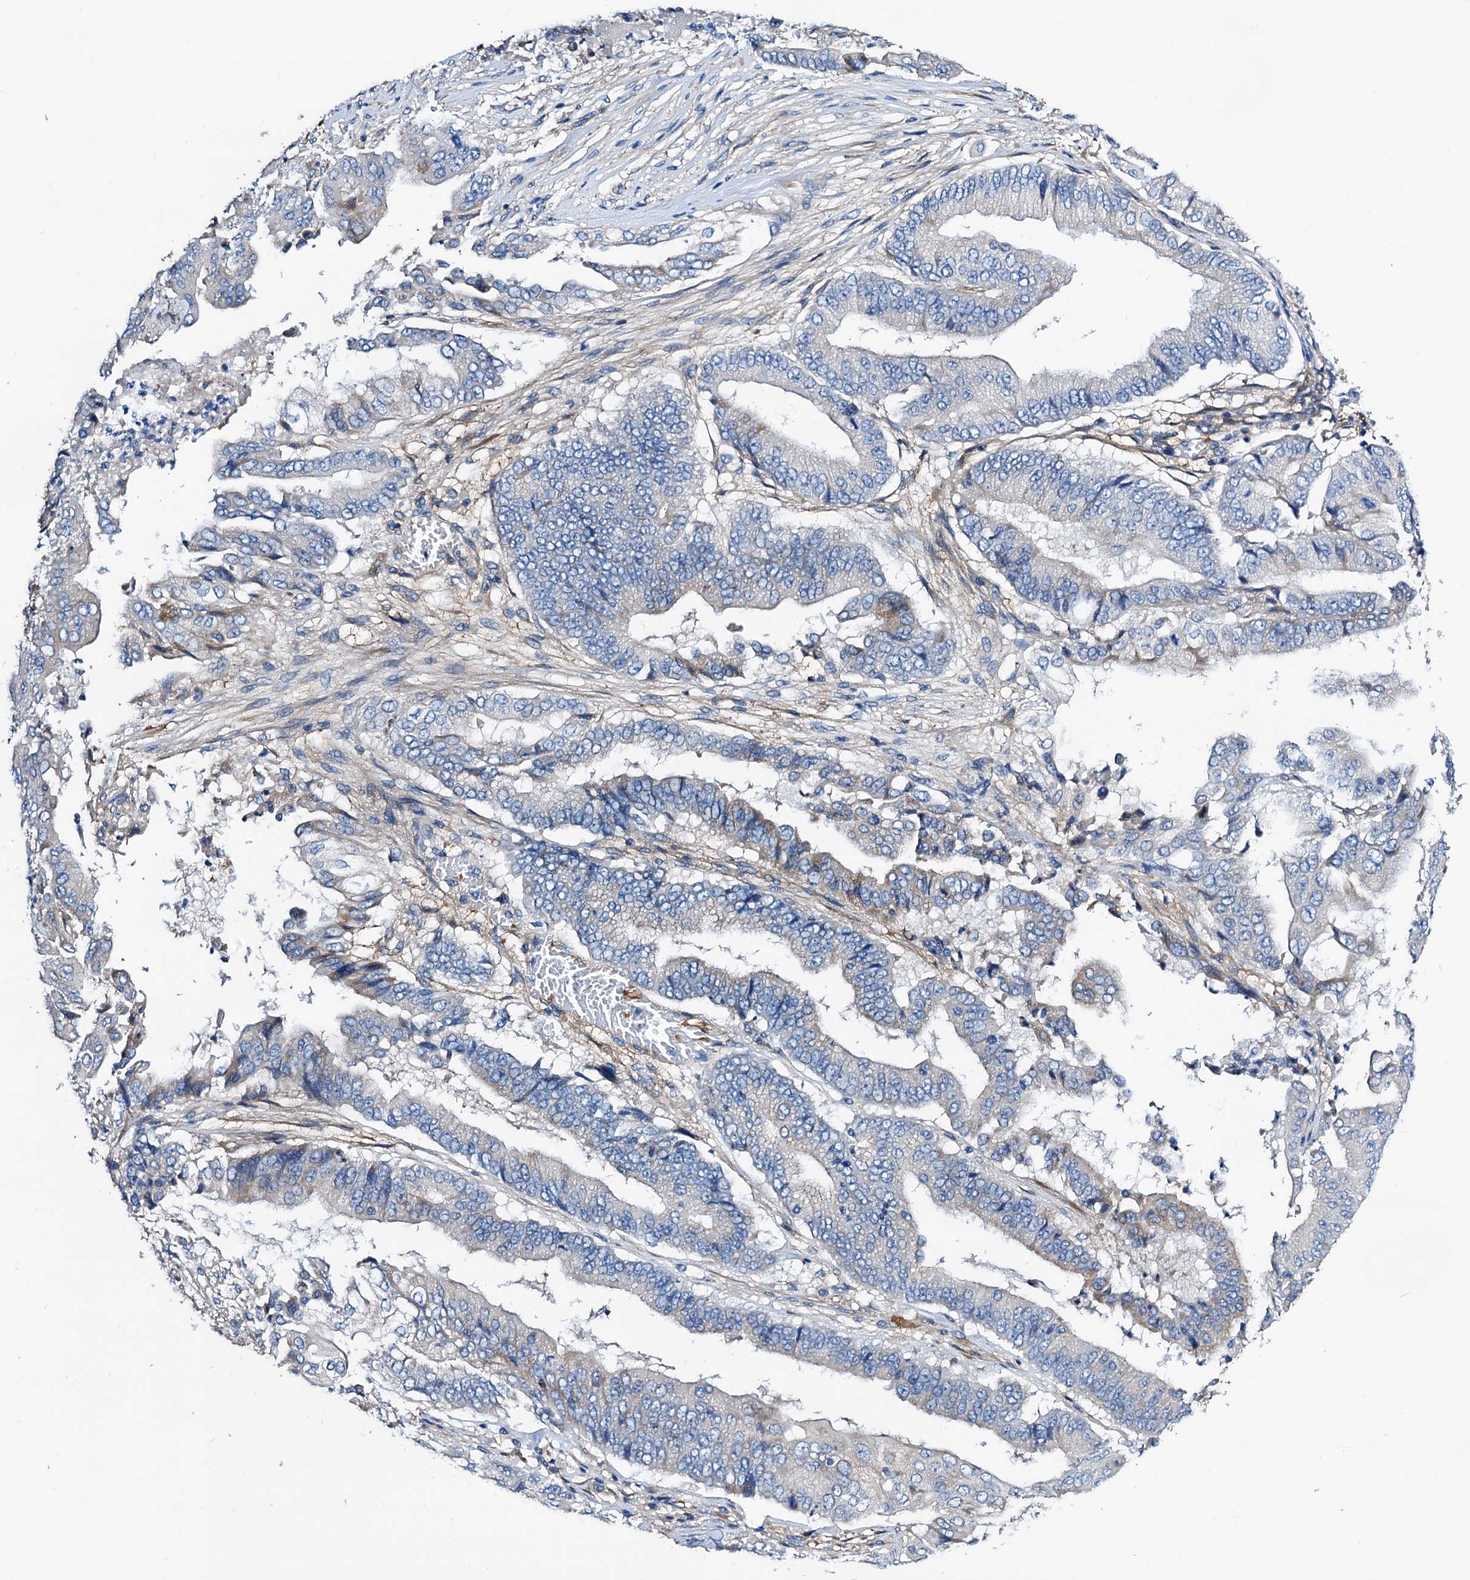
{"staining": {"intensity": "negative", "quantity": "none", "location": "none"}, "tissue": "pancreatic cancer", "cell_type": "Tumor cells", "image_type": "cancer", "snomed": [{"axis": "morphology", "description": "Adenocarcinoma, NOS"}, {"axis": "topography", "description": "Pancreas"}], "caption": "Immunohistochemistry image of neoplastic tissue: adenocarcinoma (pancreatic) stained with DAB (3,3'-diaminobenzidine) demonstrates no significant protein expression in tumor cells.", "gene": "GCOM1", "patient": {"sex": "female", "age": 77}}